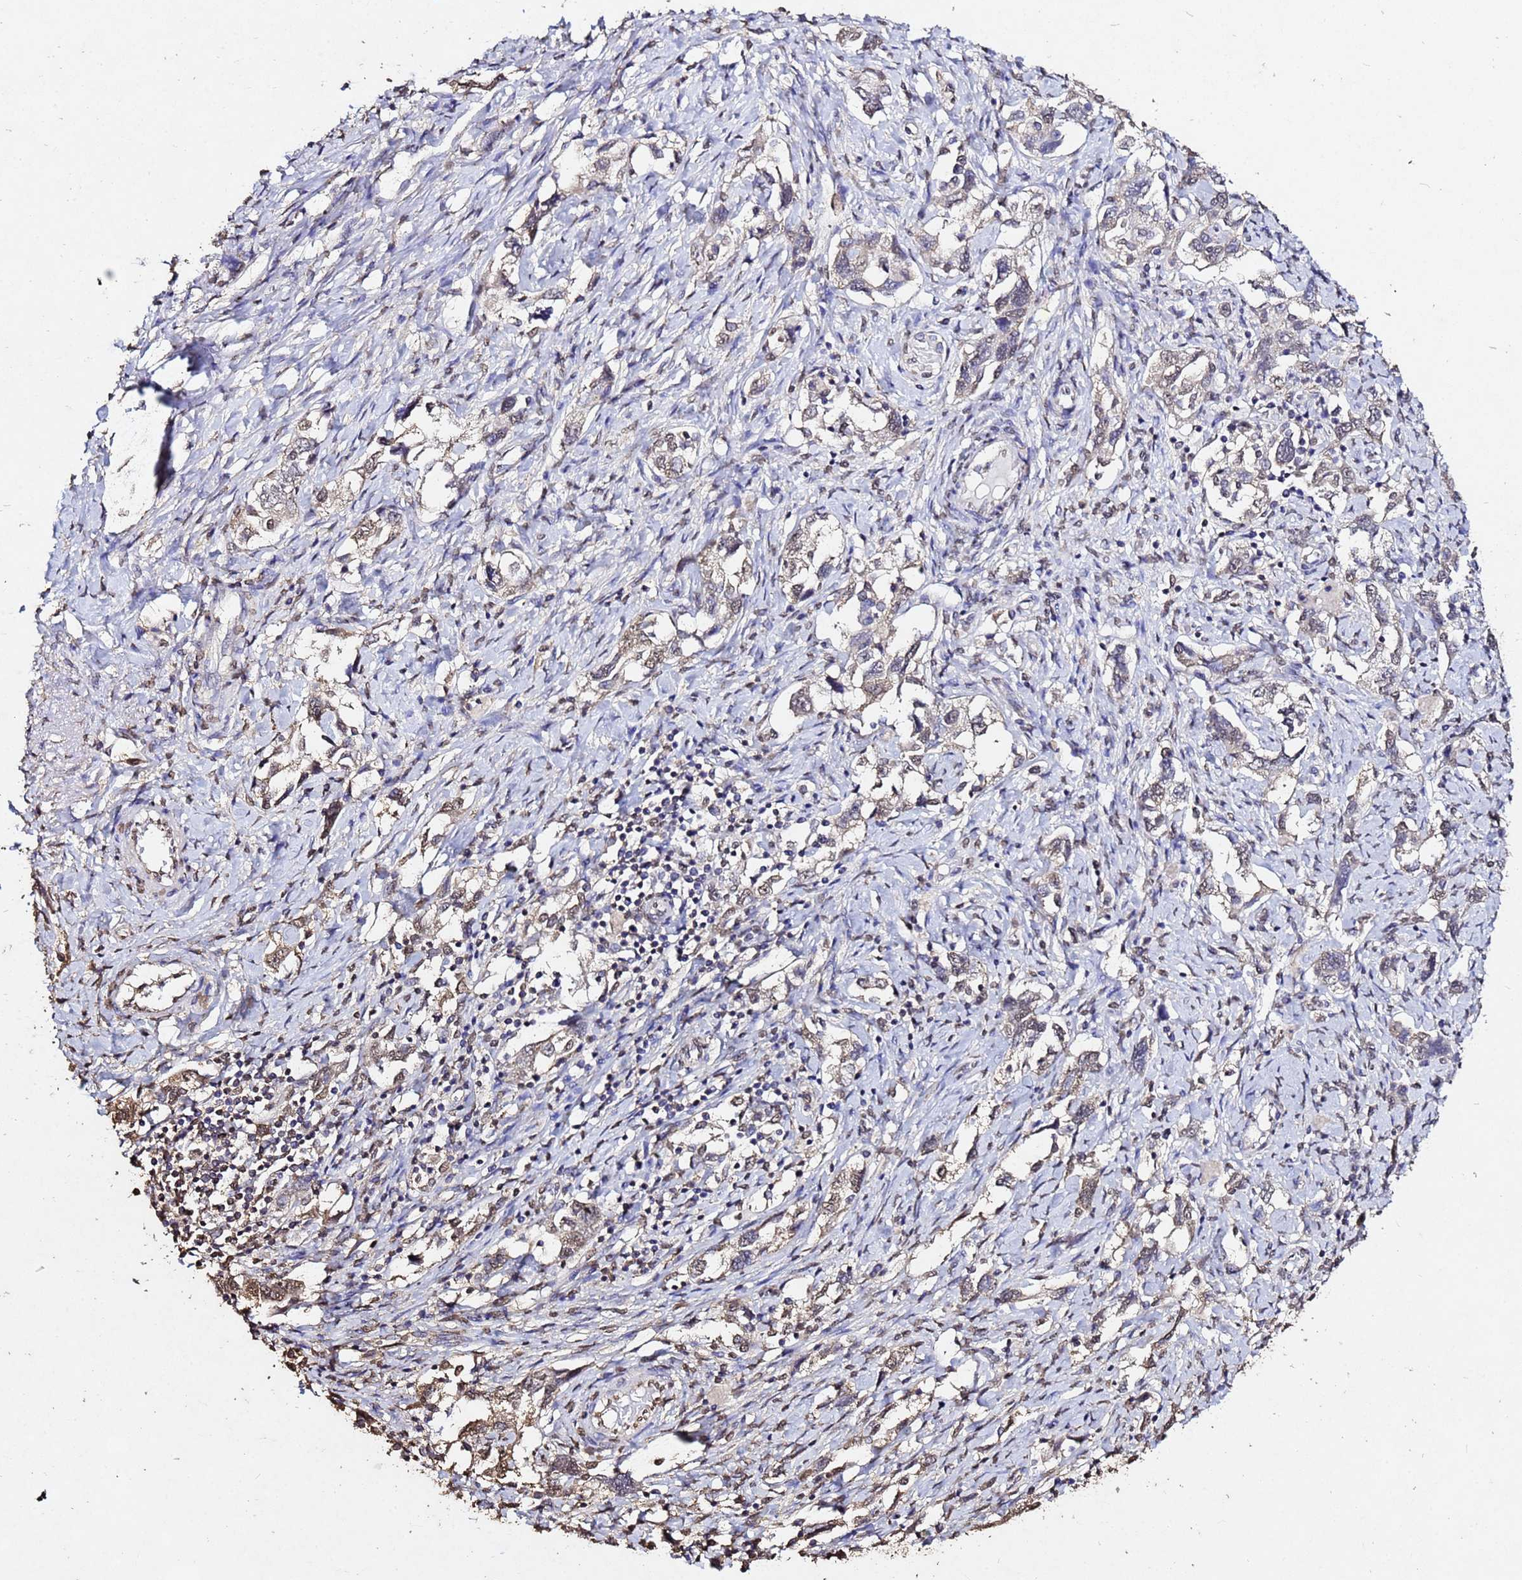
{"staining": {"intensity": "moderate", "quantity": "25%-75%", "location": "cytoplasmic/membranous,nuclear"}, "tissue": "ovarian cancer", "cell_type": "Tumor cells", "image_type": "cancer", "snomed": [{"axis": "morphology", "description": "Carcinoma, NOS"}, {"axis": "morphology", "description": "Cystadenocarcinoma, serous, NOS"}, {"axis": "topography", "description": "Ovary"}], "caption": "There is medium levels of moderate cytoplasmic/membranous and nuclear staining in tumor cells of ovarian cancer (serous cystadenocarcinoma), as demonstrated by immunohistochemical staining (brown color).", "gene": "MYOCD", "patient": {"sex": "female", "age": 69}}